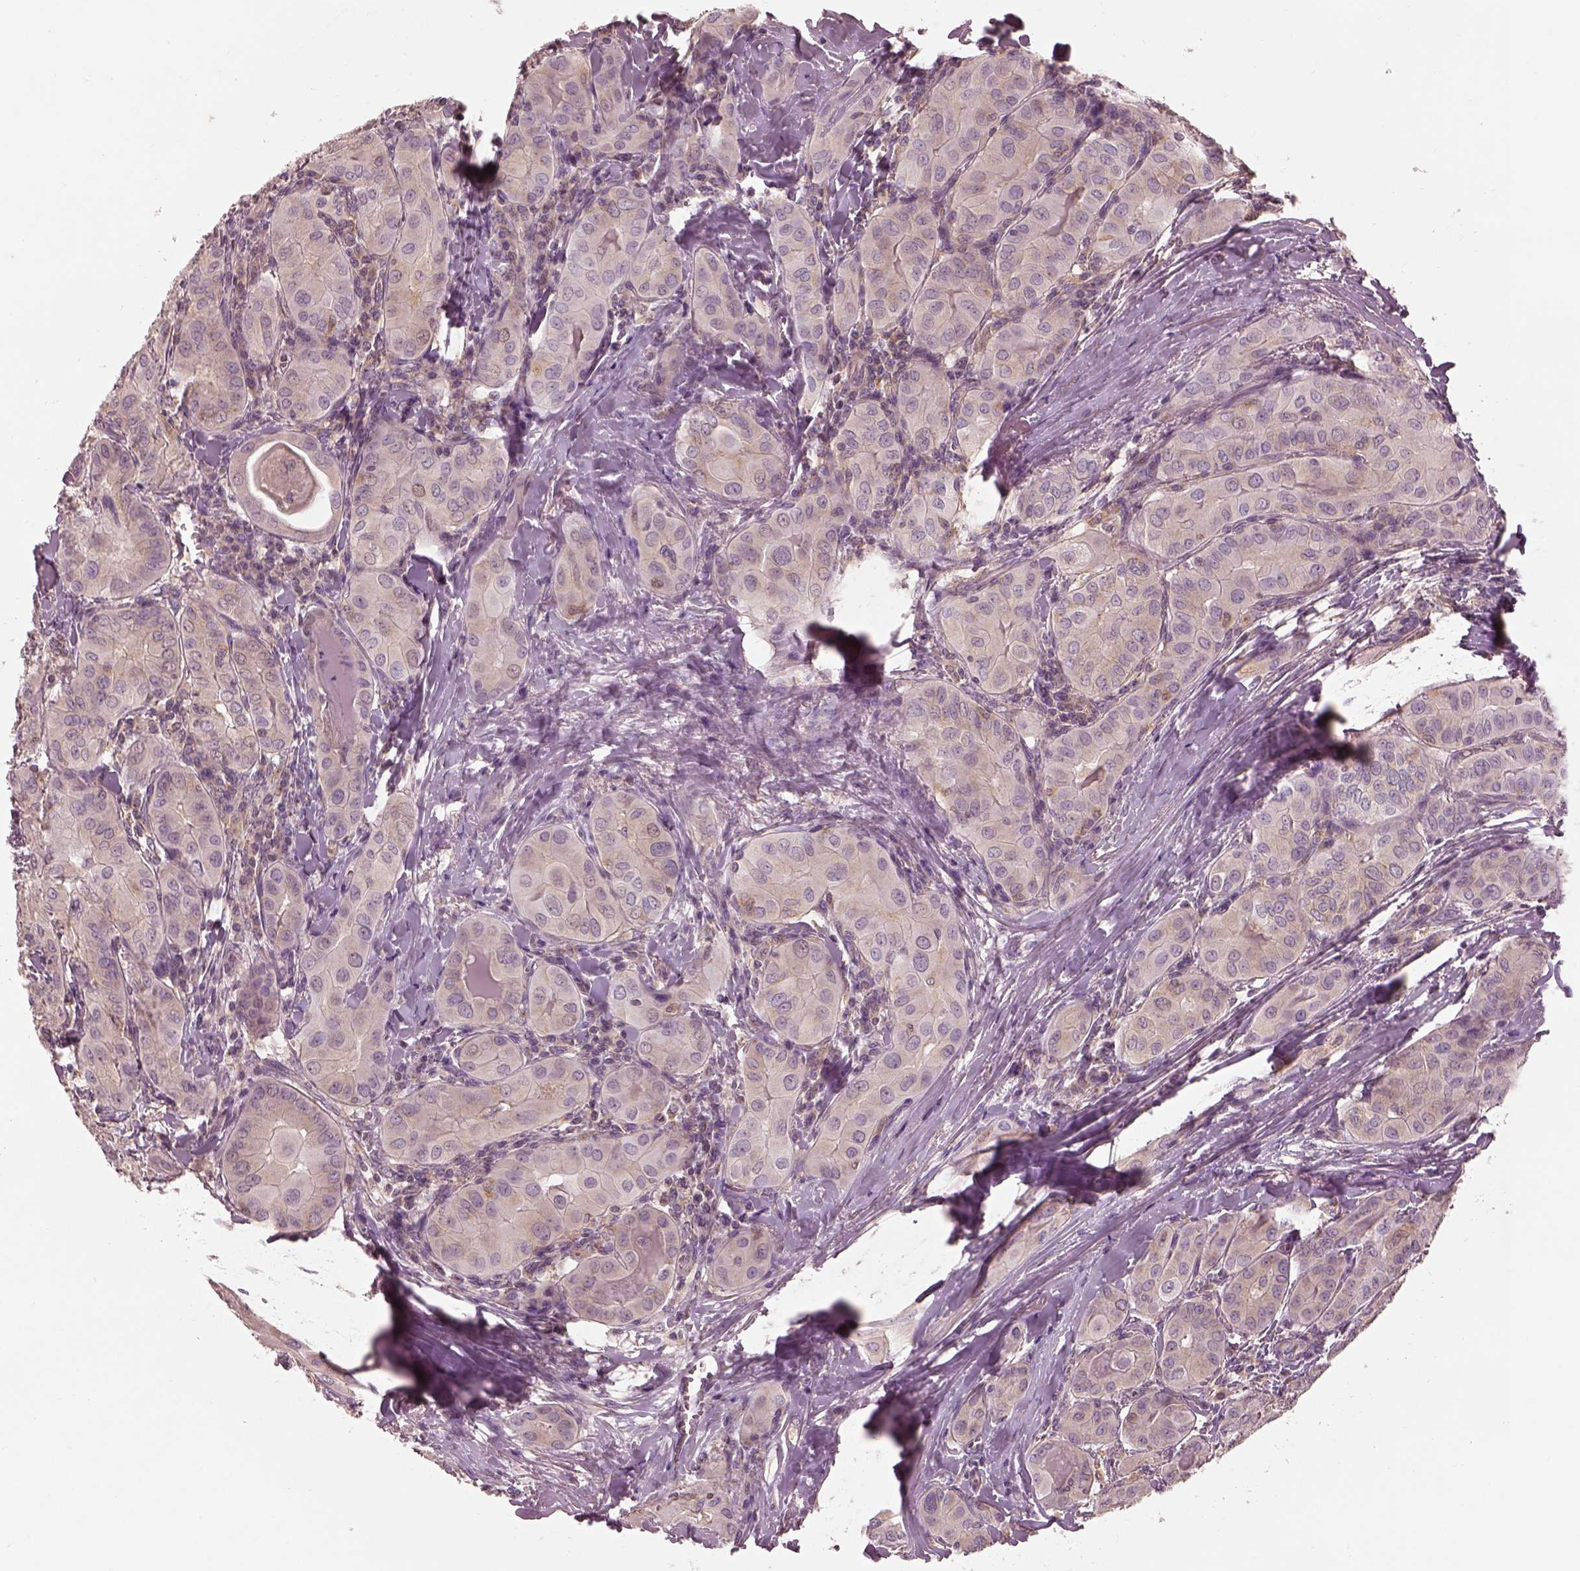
{"staining": {"intensity": "negative", "quantity": "none", "location": "none"}, "tissue": "thyroid cancer", "cell_type": "Tumor cells", "image_type": "cancer", "snomed": [{"axis": "morphology", "description": "Papillary adenocarcinoma, NOS"}, {"axis": "topography", "description": "Thyroid gland"}], "caption": "IHC of human thyroid cancer shows no positivity in tumor cells.", "gene": "PRKACG", "patient": {"sex": "female", "age": 37}}